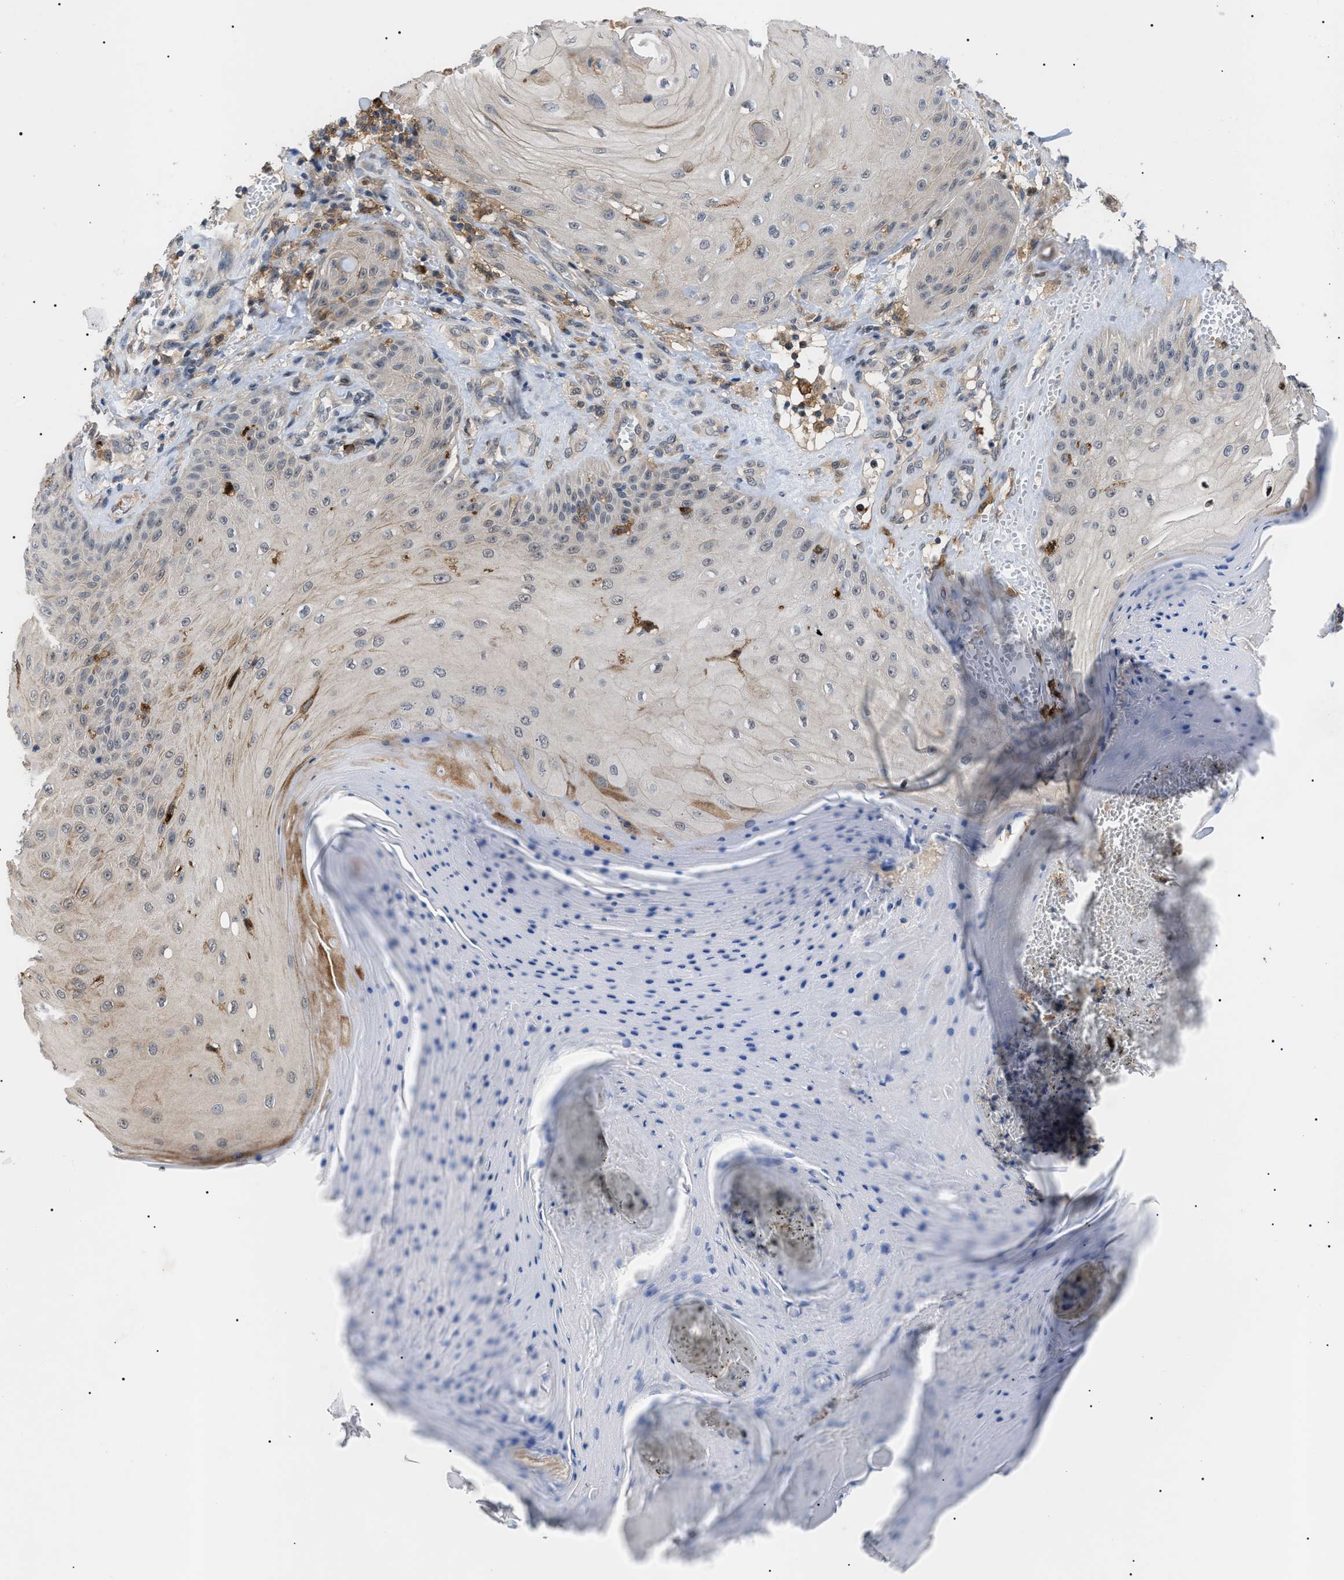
{"staining": {"intensity": "weak", "quantity": "<25%", "location": "cytoplasmic/membranous"}, "tissue": "skin cancer", "cell_type": "Tumor cells", "image_type": "cancer", "snomed": [{"axis": "morphology", "description": "Squamous cell carcinoma, NOS"}, {"axis": "topography", "description": "Skin"}], "caption": "Immunohistochemistry histopathology image of squamous cell carcinoma (skin) stained for a protein (brown), which shows no expression in tumor cells.", "gene": "CD300A", "patient": {"sex": "male", "age": 74}}